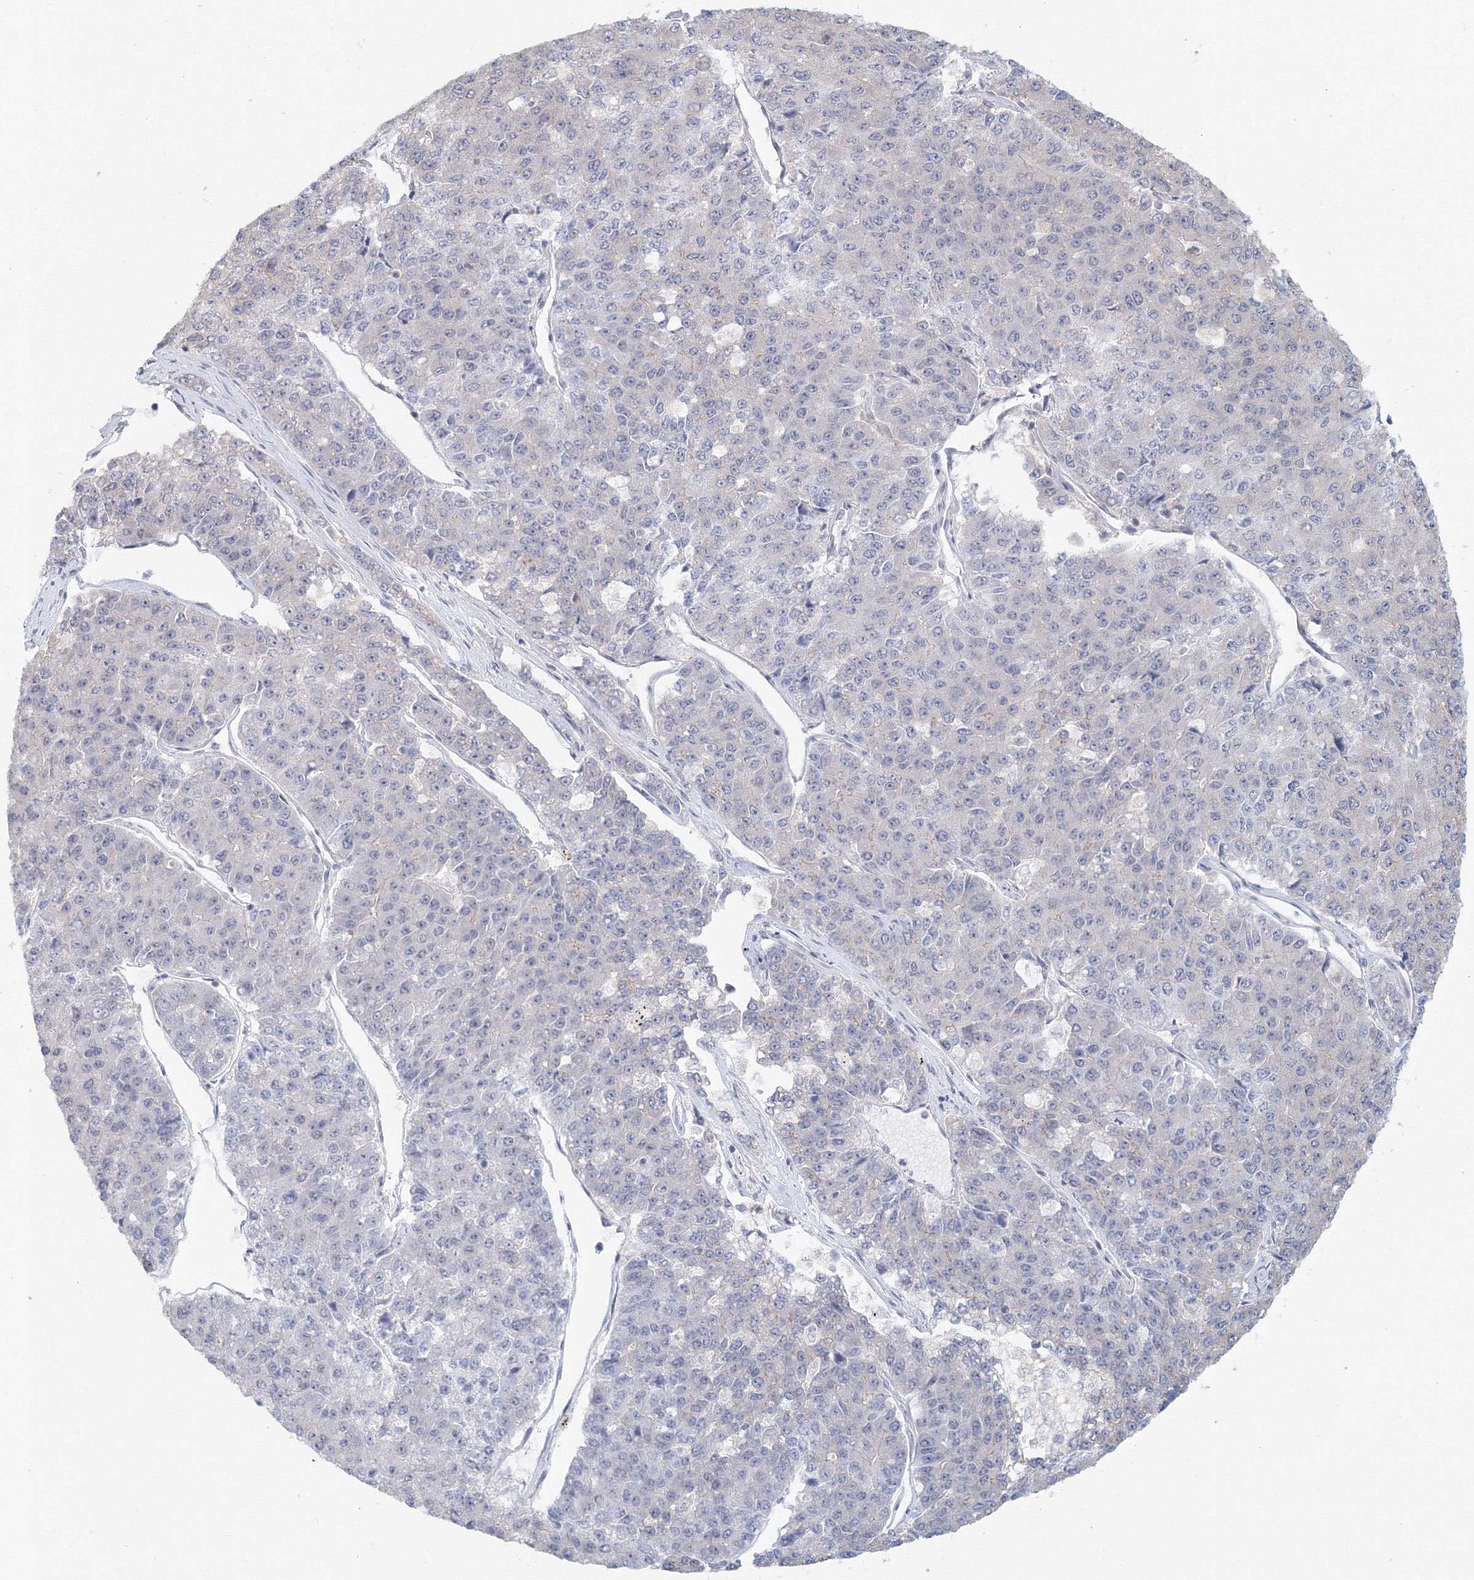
{"staining": {"intensity": "negative", "quantity": "none", "location": "none"}, "tissue": "pancreatic cancer", "cell_type": "Tumor cells", "image_type": "cancer", "snomed": [{"axis": "morphology", "description": "Adenocarcinoma, NOS"}, {"axis": "topography", "description": "Pancreas"}], "caption": "This is an immunohistochemistry (IHC) image of pancreatic adenocarcinoma. There is no expression in tumor cells.", "gene": "SLC7A7", "patient": {"sex": "male", "age": 50}}